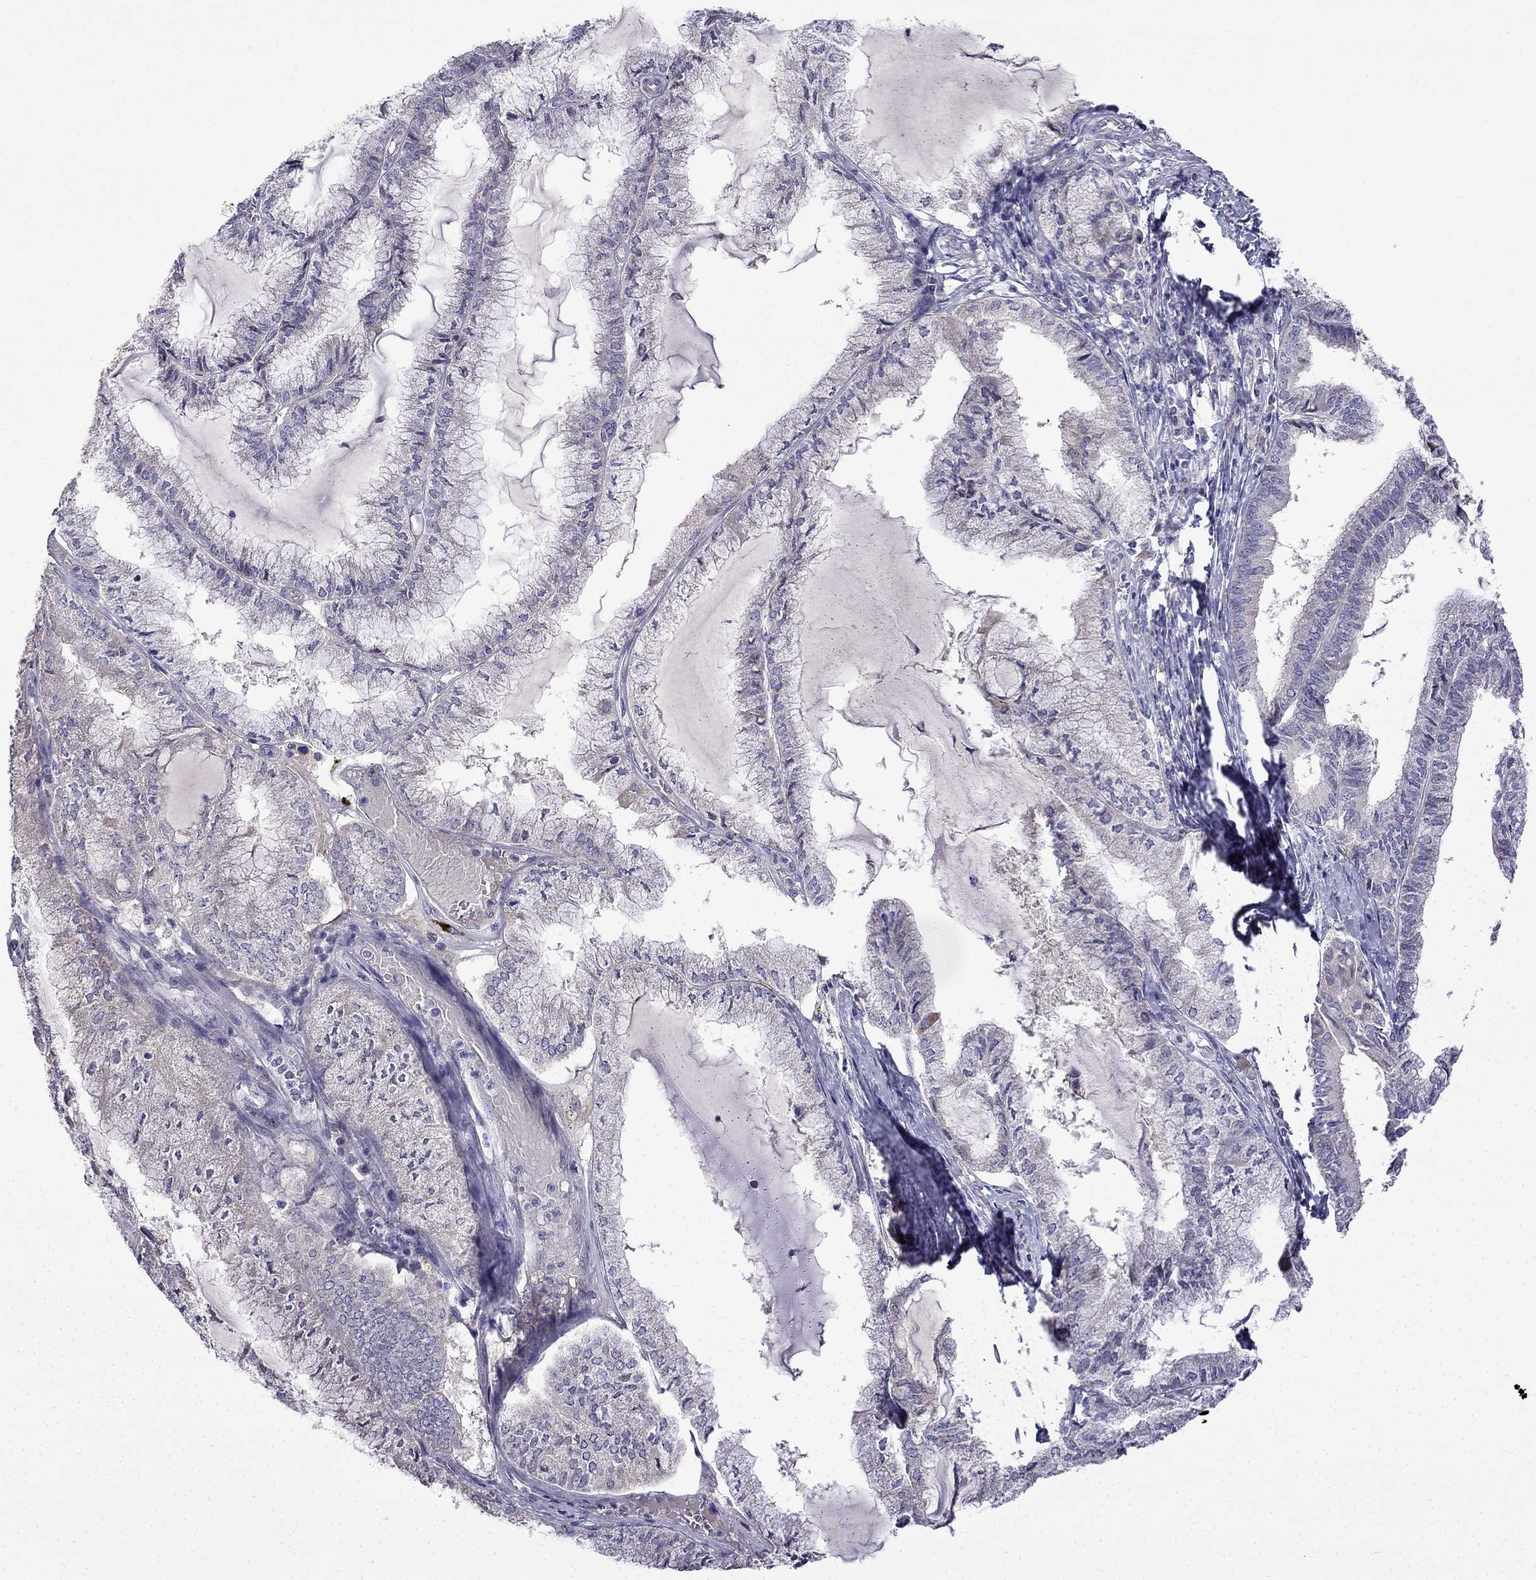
{"staining": {"intensity": "moderate", "quantity": "<25%", "location": "cytoplasmic/membranous"}, "tissue": "endometrial cancer", "cell_type": "Tumor cells", "image_type": "cancer", "snomed": [{"axis": "morphology", "description": "Carcinoma, NOS"}, {"axis": "topography", "description": "Endometrium"}], "caption": "This is an image of immunohistochemistry (IHC) staining of carcinoma (endometrial), which shows moderate expression in the cytoplasmic/membranous of tumor cells.", "gene": "PI16", "patient": {"sex": "female", "age": 62}}